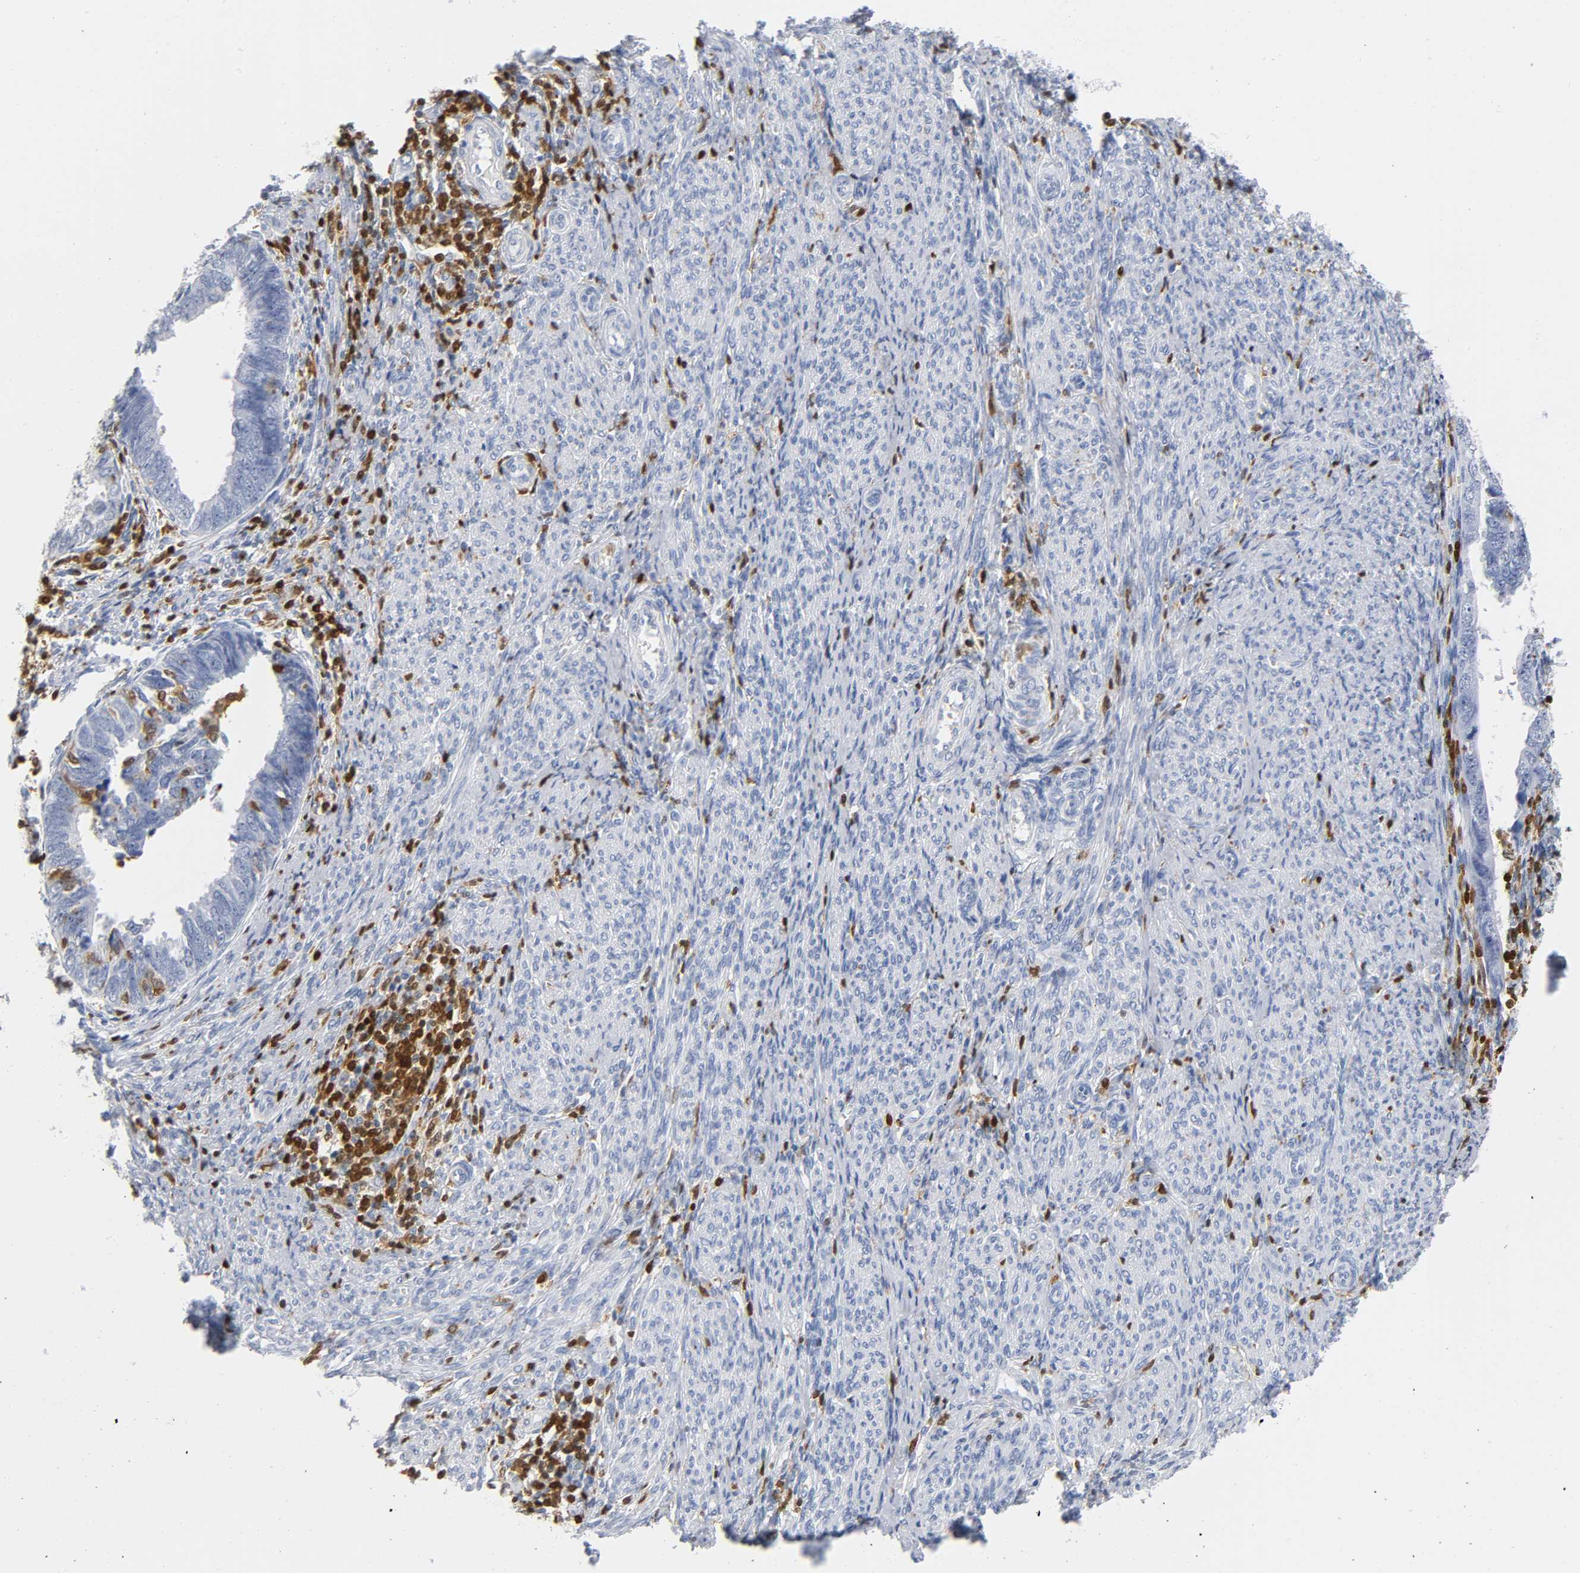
{"staining": {"intensity": "negative", "quantity": "none", "location": "none"}, "tissue": "endometrial cancer", "cell_type": "Tumor cells", "image_type": "cancer", "snomed": [{"axis": "morphology", "description": "Adenocarcinoma, NOS"}, {"axis": "topography", "description": "Endometrium"}], "caption": "High power microscopy micrograph of an IHC micrograph of endometrial cancer, revealing no significant positivity in tumor cells.", "gene": "DOK2", "patient": {"sex": "female", "age": 75}}